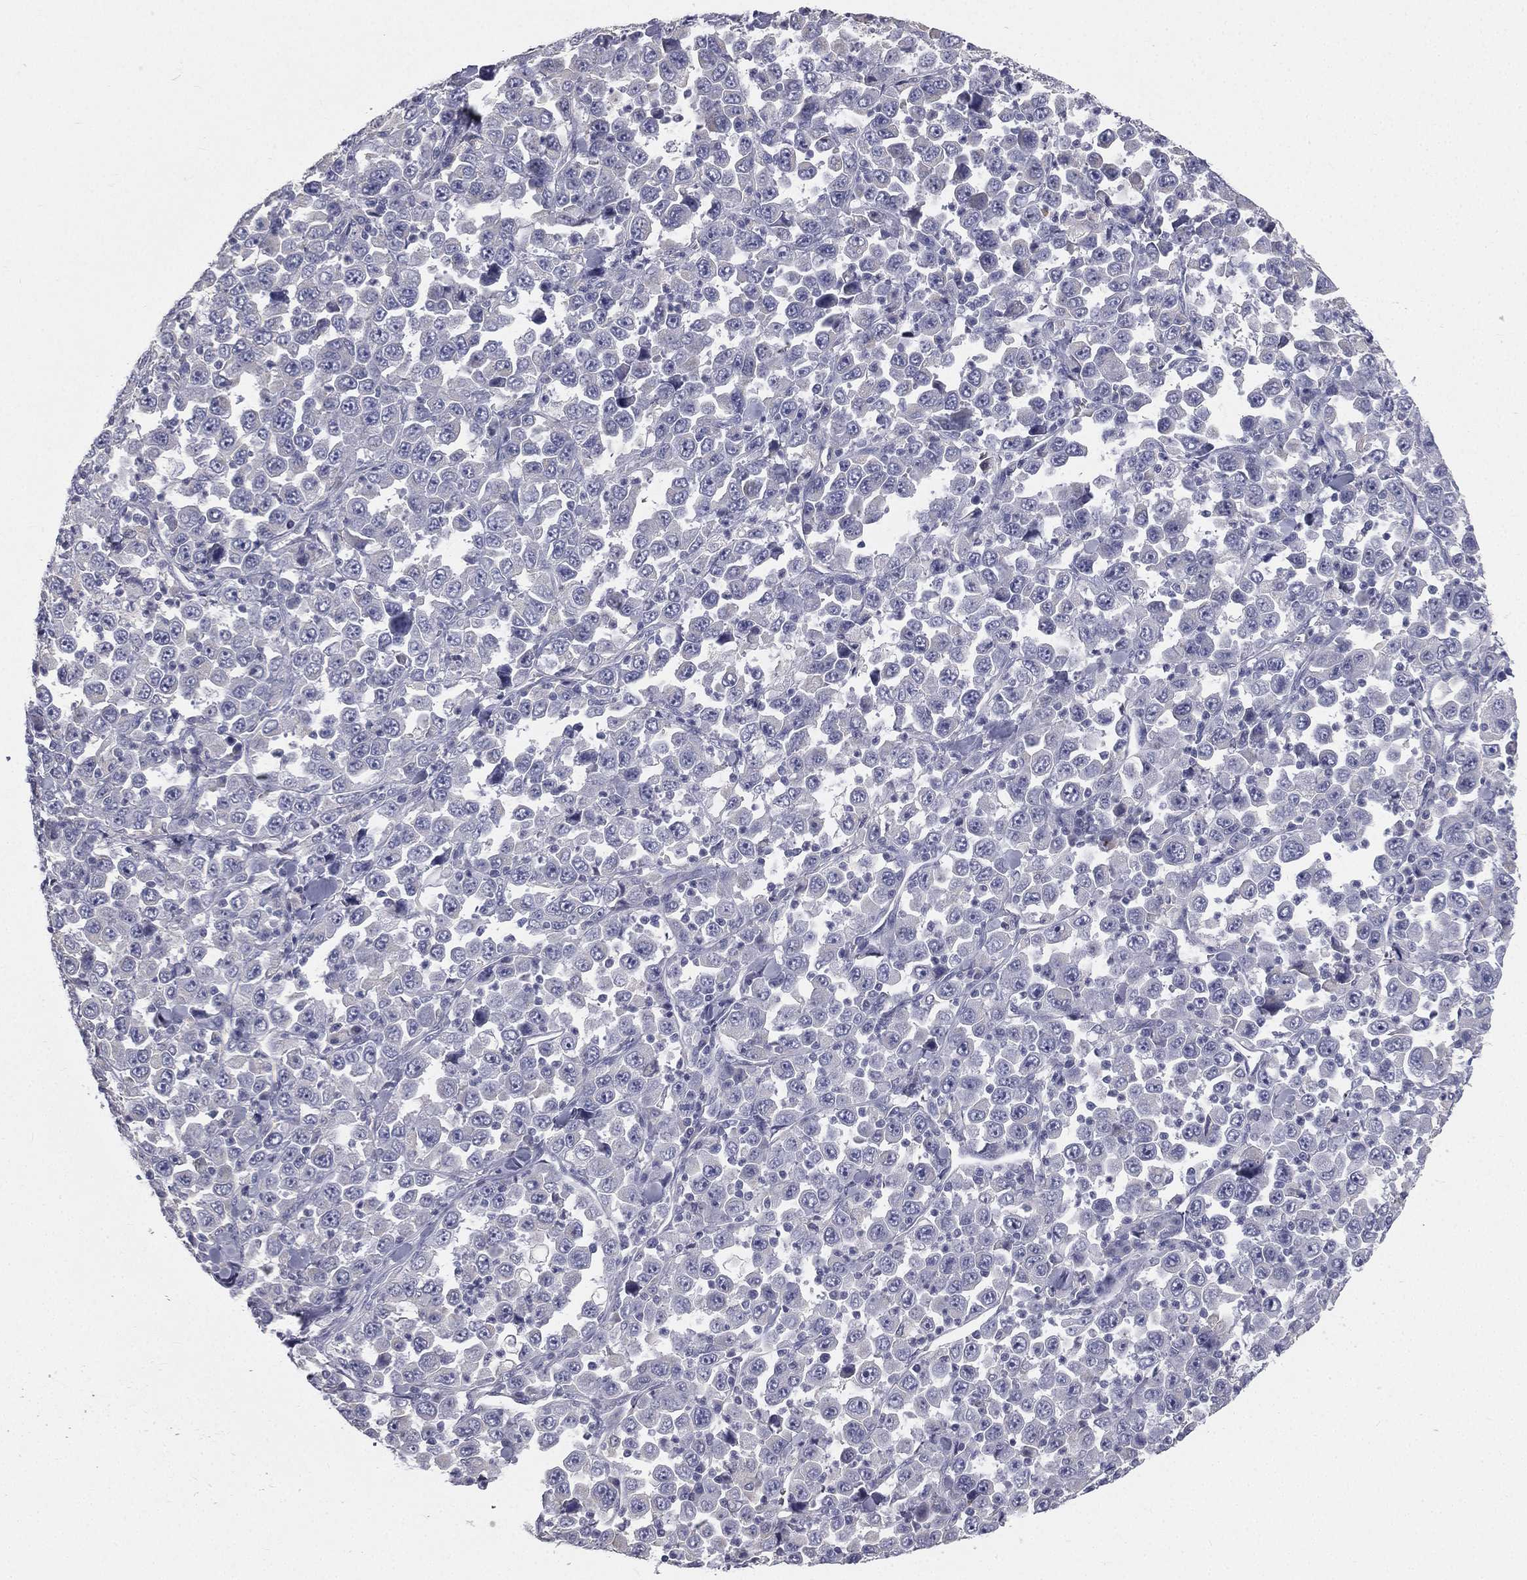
{"staining": {"intensity": "negative", "quantity": "none", "location": "none"}, "tissue": "stomach cancer", "cell_type": "Tumor cells", "image_type": "cancer", "snomed": [{"axis": "morphology", "description": "Normal tissue, NOS"}, {"axis": "morphology", "description": "Adenocarcinoma, NOS"}, {"axis": "topography", "description": "Stomach, upper"}, {"axis": "topography", "description": "Stomach"}], "caption": "This histopathology image is of stomach cancer (adenocarcinoma) stained with IHC to label a protein in brown with the nuclei are counter-stained blue. There is no staining in tumor cells.", "gene": "MUC13", "patient": {"sex": "male", "age": 59}}